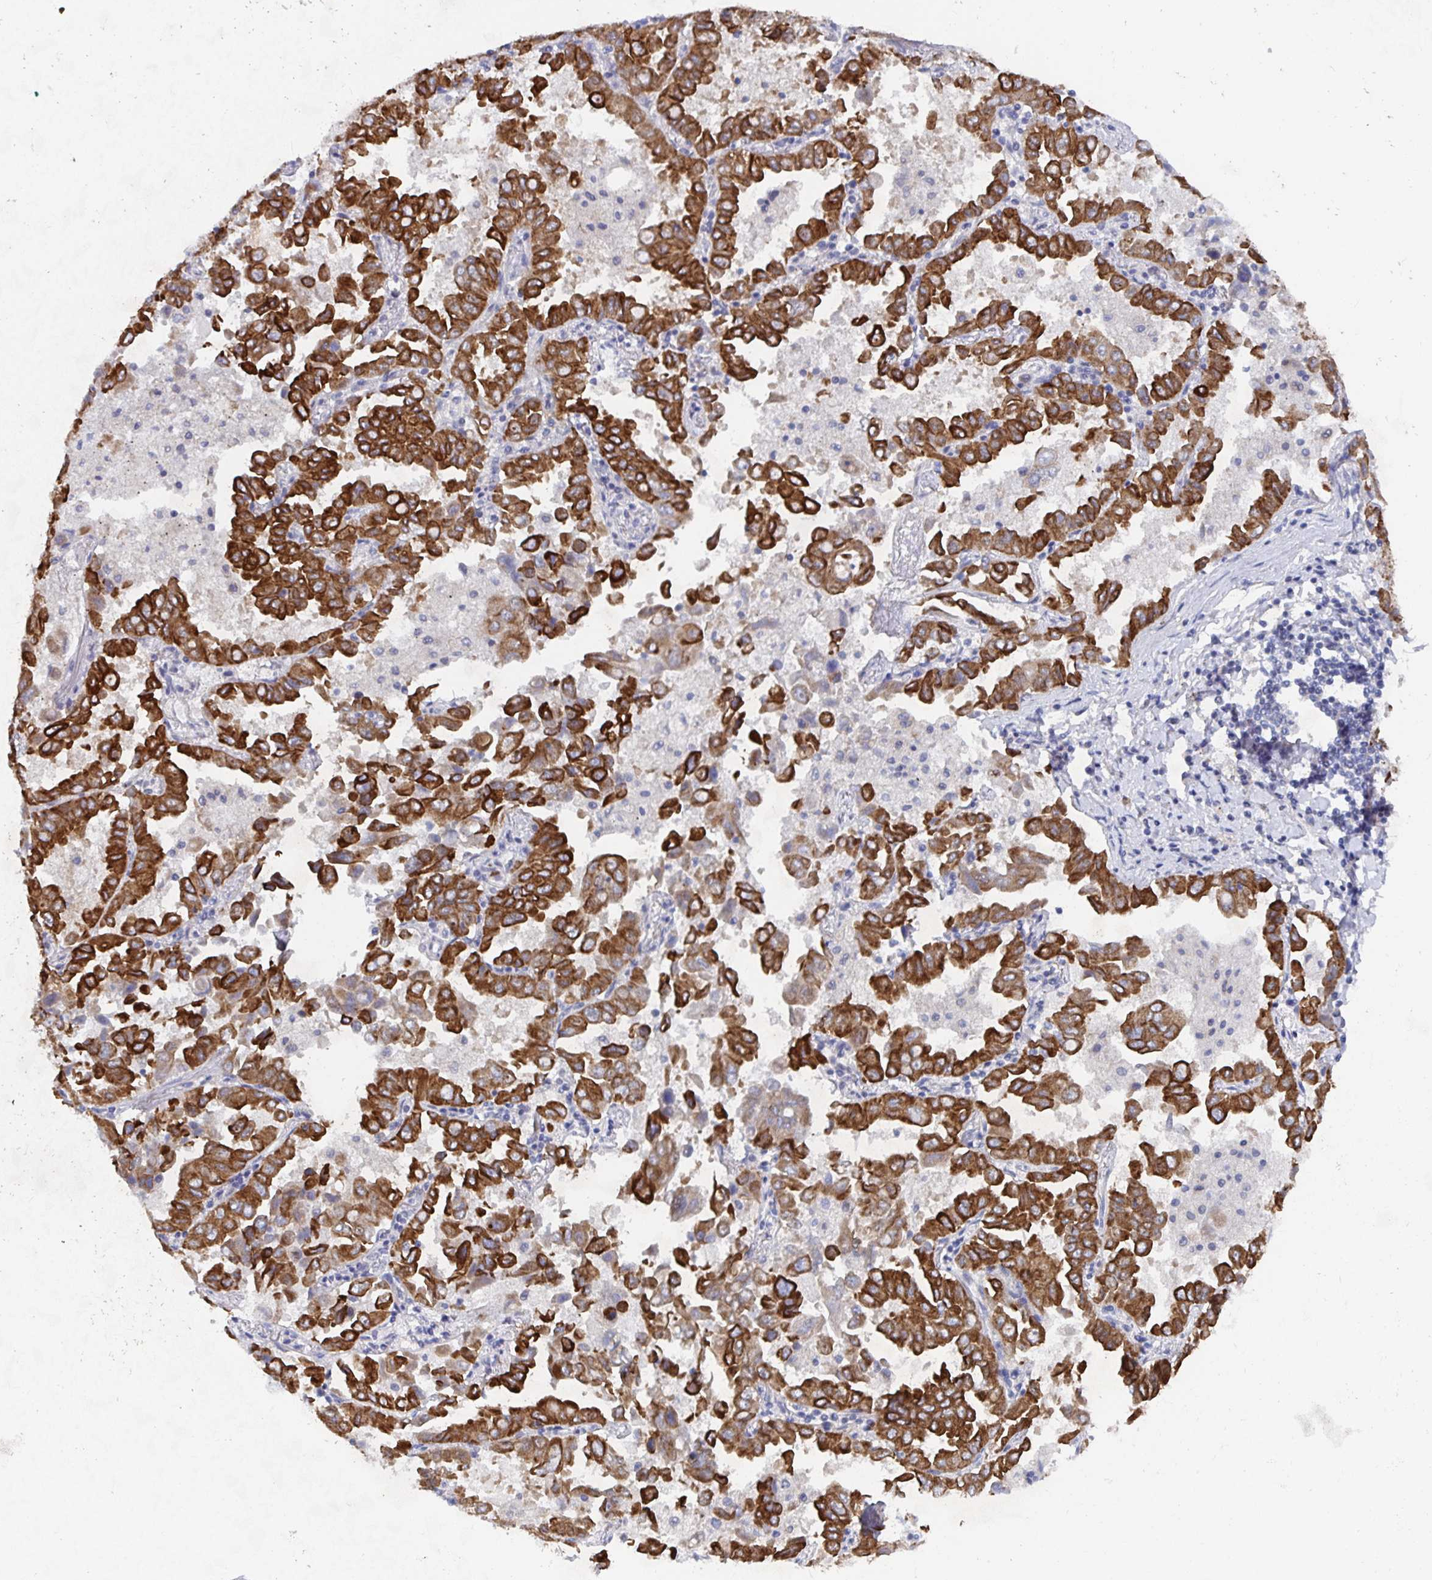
{"staining": {"intensity": "strong", "quantity": "25%-75%", "location": "cytoplasmic/membranous"}, "tissue": "lung cancer", "cell_type": "Tumor cells", "image_type": "cancer", "snomed": [{"axis": "morphology", "description": "Adenocarcinoma, NOS"}, {"axis": "topography", "description": "Lung"}], "caption": "High-magnification brightfield microscopy of lung cancer stained with DAB (brown) and counterstained with hematoxylin (blue). tumor cells exhibit strong cytoplasmic/membranous expression is seen in about25%-75% of cells.", "gene": "ZIK1", "patient": {"sex": "male", "age": 64}}